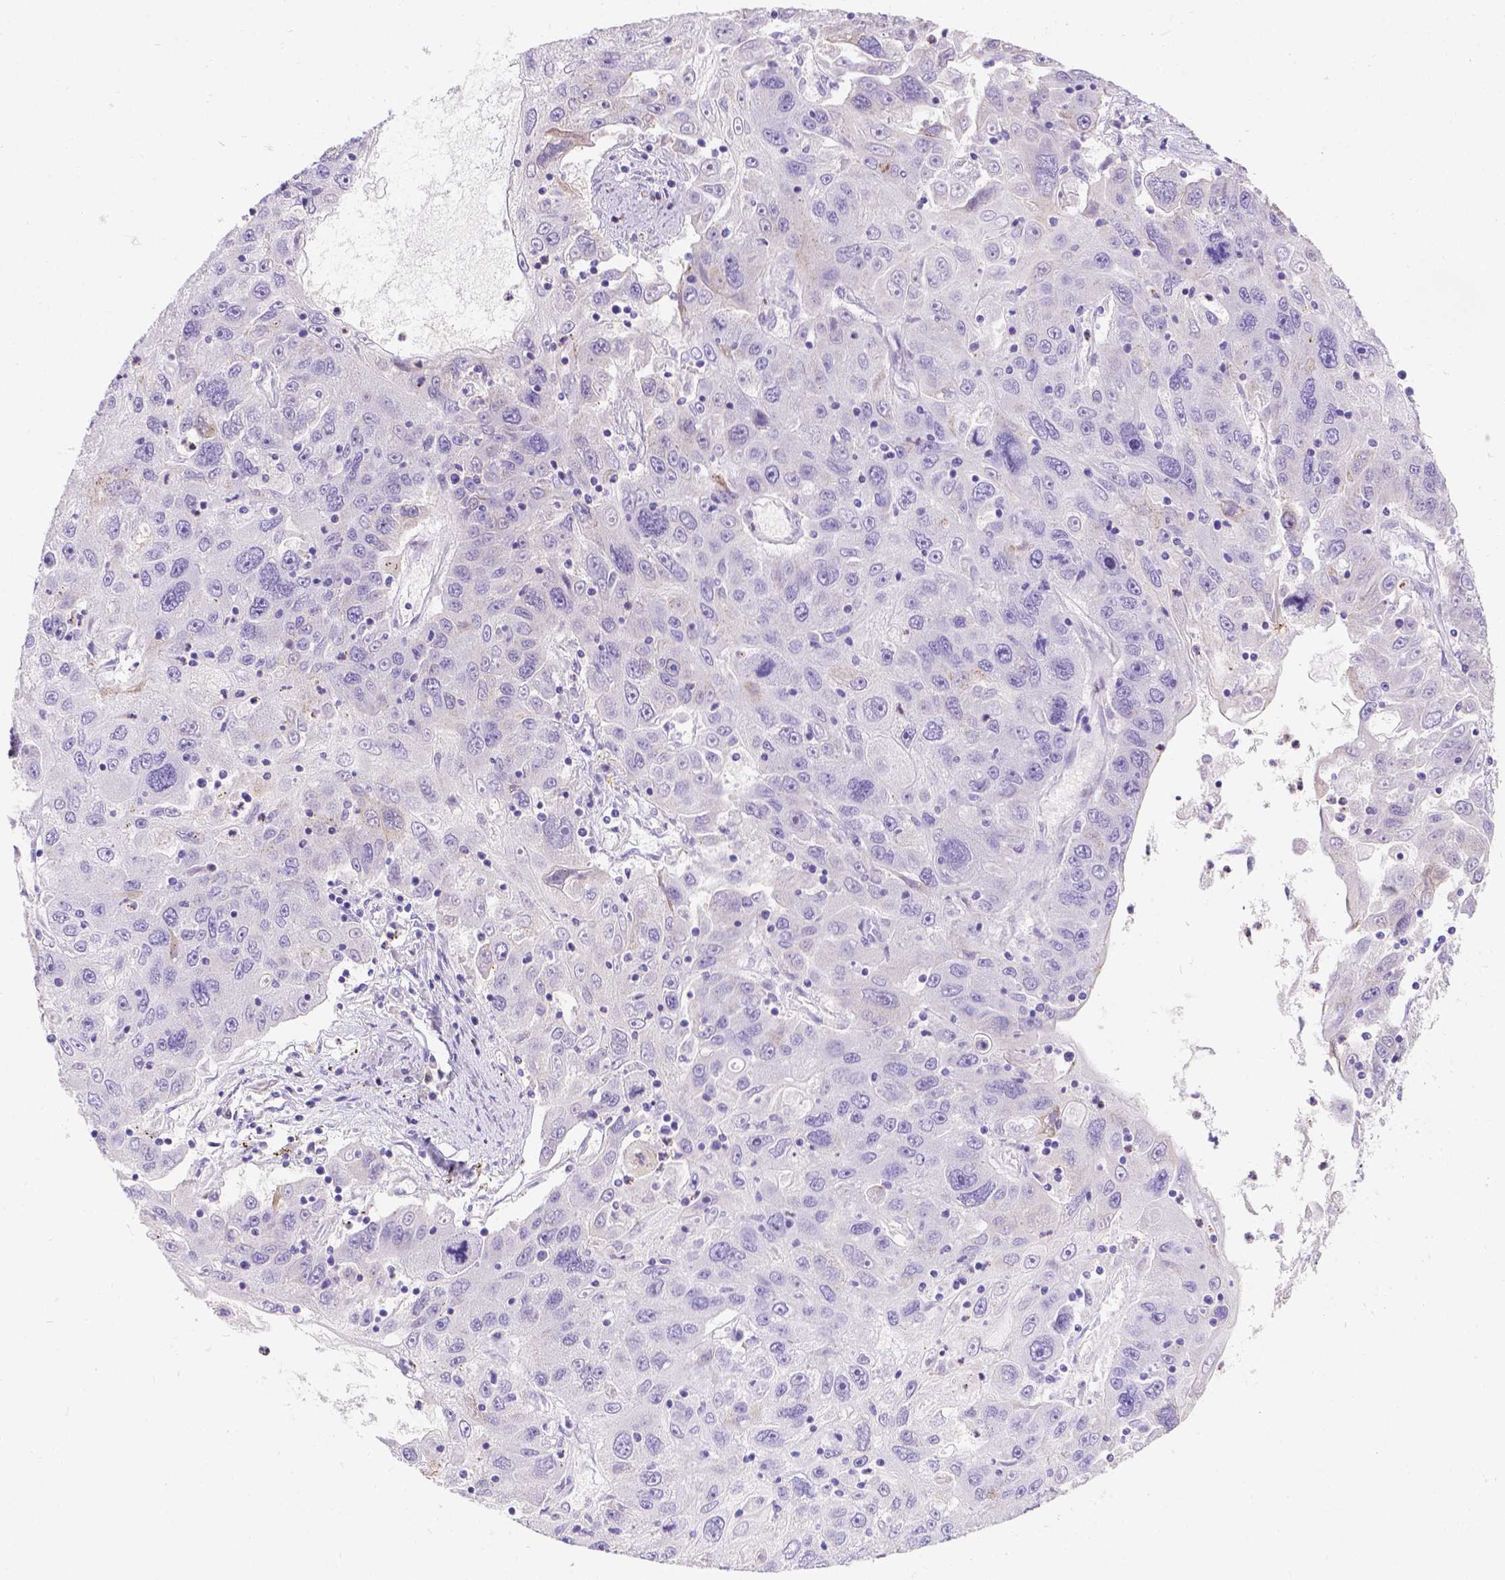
{"staining": {"intensity": "negative", "quantity": "none", "location": "none"}, "tissue": "stomach cancer", "cell_type": "Tumor cells", "image_type": "cancer", "snomed": [{"axis": "morphology", "description": "Adenocarcinoma, NOS"}, {"axis": "topography", "description": "Stomach"}], "caption": "Immunohistochemical staining of human stomach adenocarcinoma displays no significant positivity in tumor cells.", "gene": "GNRHR", "patient": {"sex": "male", "age": 56}}